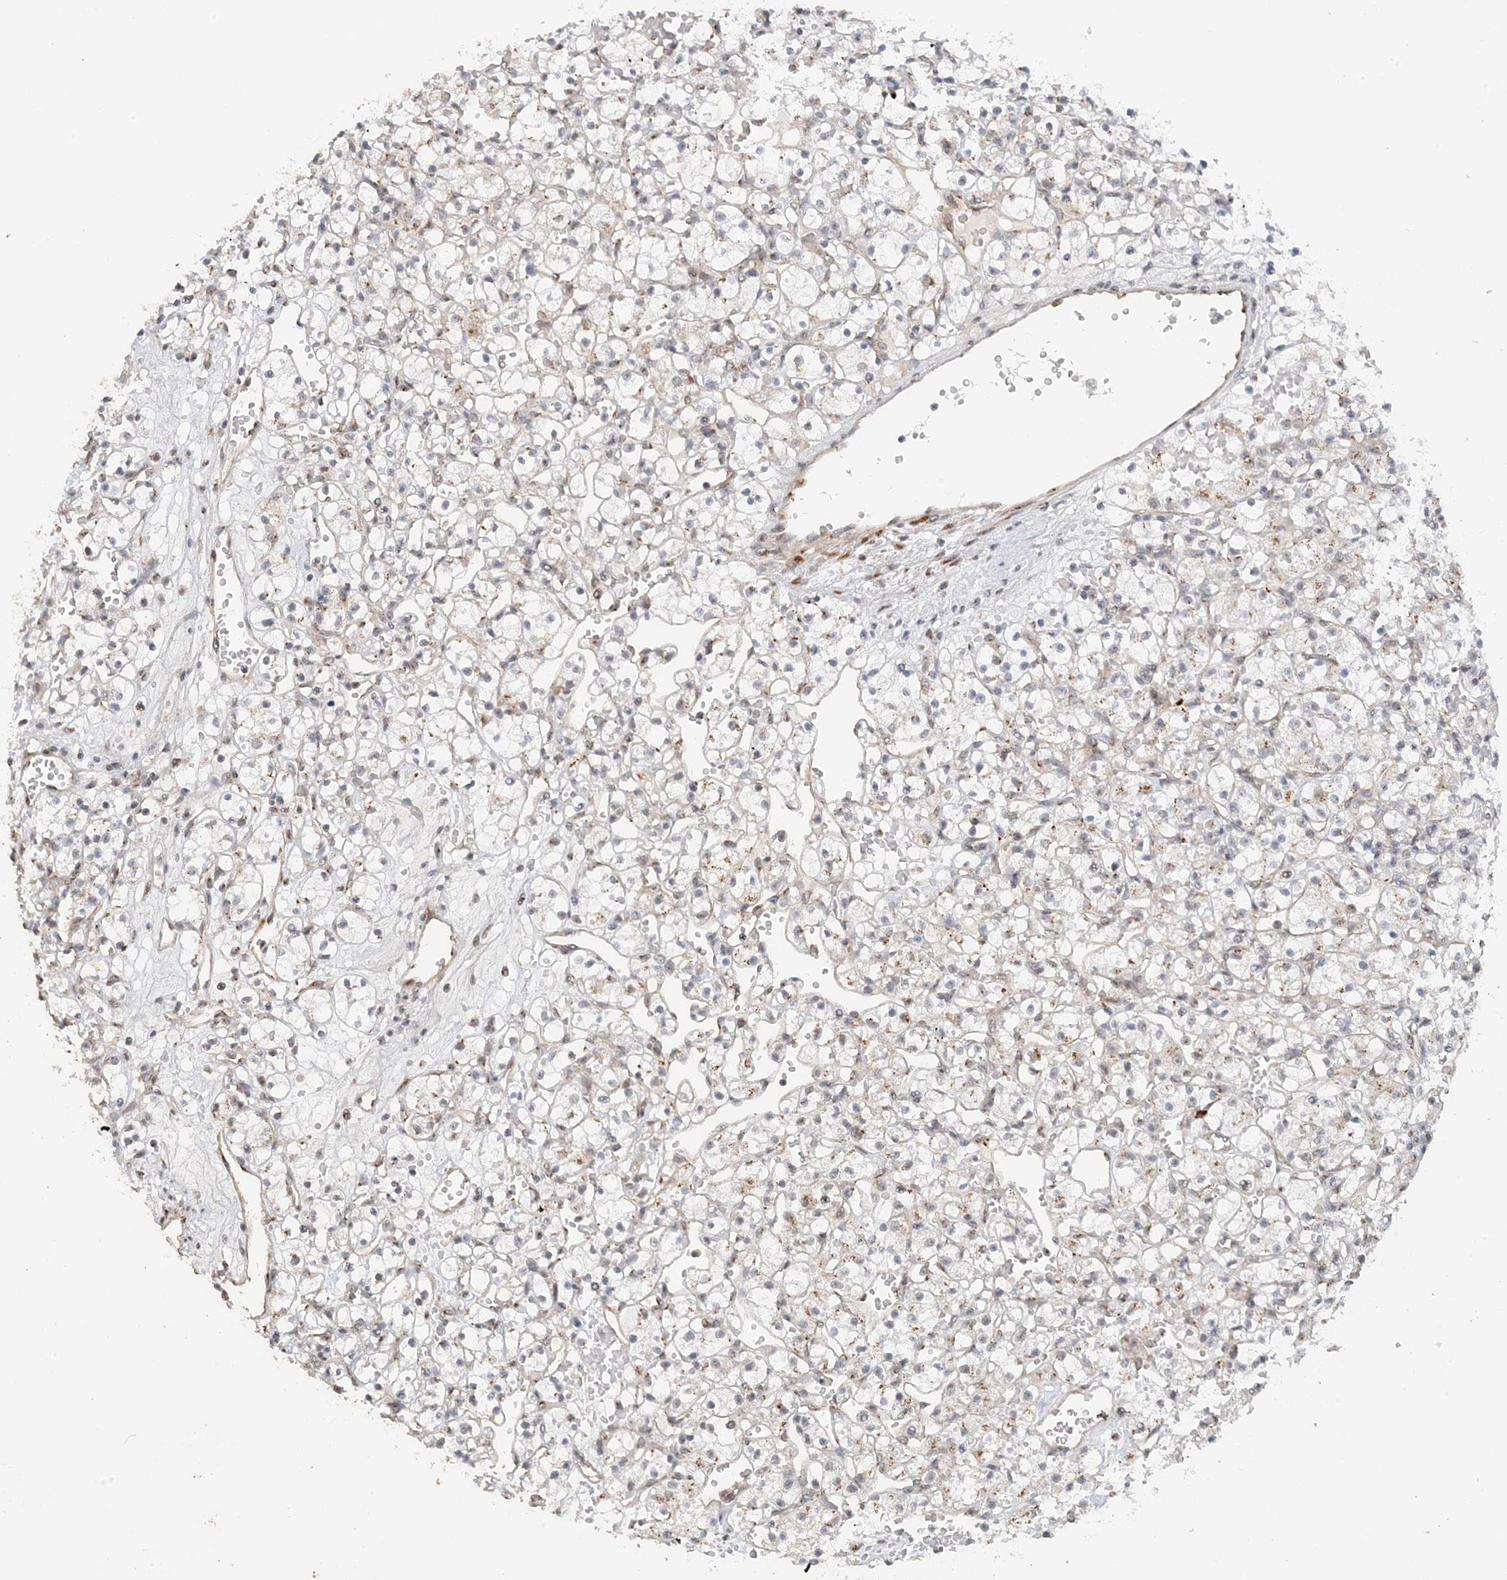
{"staining": {"intensity": "negative", "quantity": "none", "location": "none"}, "tissue": "renal cancer", "cell_type": "Tumor cells", "image_type": "cancer", "snomed": [{"axis": "morphology", "description": "Adenocarcinoma, NOS"}, {"axis": "topography", "description": "Kidney"}], "caption": "Immunohistochemical staining of human renal cancer (adenocarcinoma) reveals no significant positivity in tumor cells. The staining is performed using DAB (3,3'-diaminobenzidine) brown chromogen with nuclei counter-stained in using hematoxylin.", "gene": "ZCCHC4", "patient": {"sex": "female", "age": 59}}